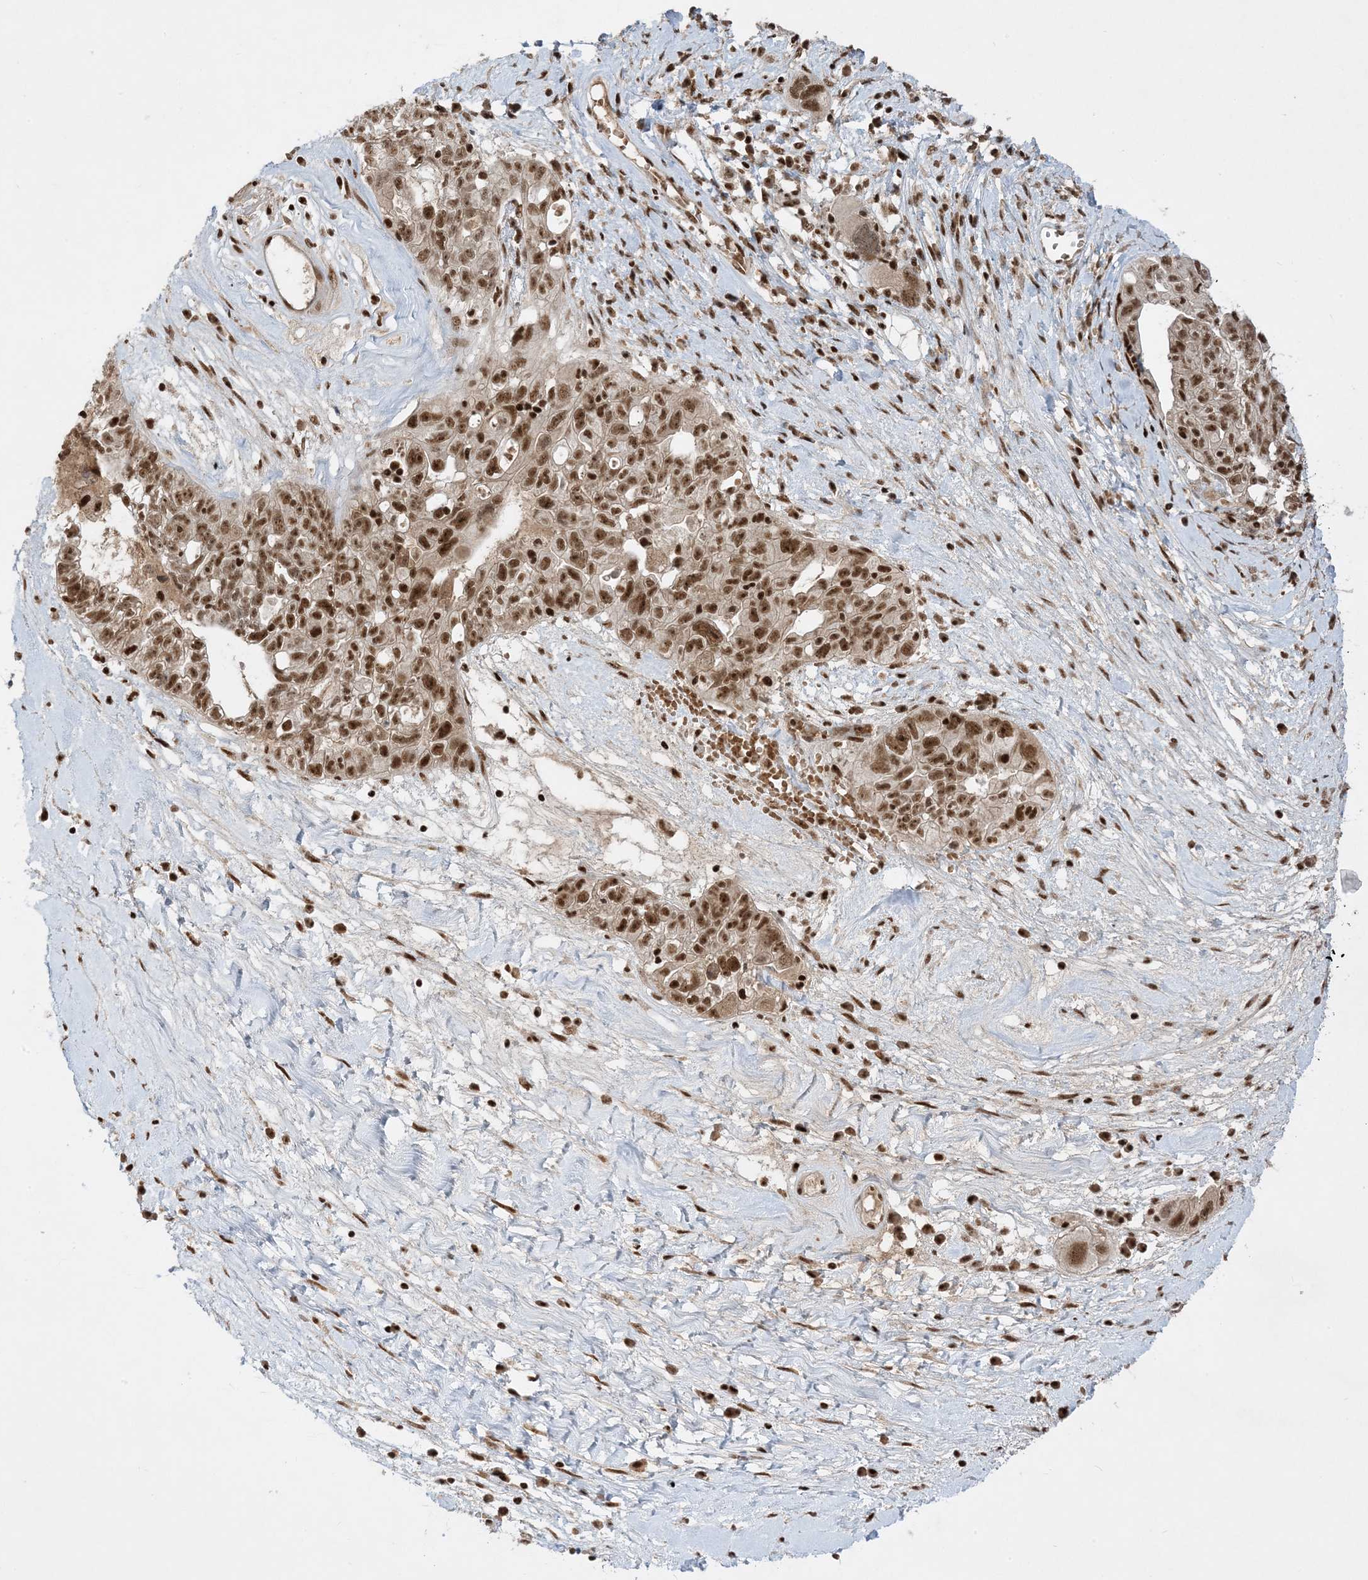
{"staining": {"intensity": "moderate", "quantity": ">75%", "location": "nuclear"}, "tissue": "ovarian cancer", "cell_type": "Tumor cells", "image_type": "cancer", "snomed": [{"axis": "morphology", "description": "Carcinoma, NOS"}, {"axis": "morphology", "description": "Cystadenocarcinoma, serous, NOS"}, {"axis": "topography", "description": "Ovary"}], "caption": "Moderate nuclear expression is appreciated in approximately >75% of tumor cells in carcinoma (ovarian). The staining was performed using DAB (3,3'-diaminobenzidine) to visualize the protein expression in brown, while the nuclei were stained in blue with hematoxylin (Magnification: 20x).", "gene": "PPIL2", "patient": {"sex": "female", "age": 69}}